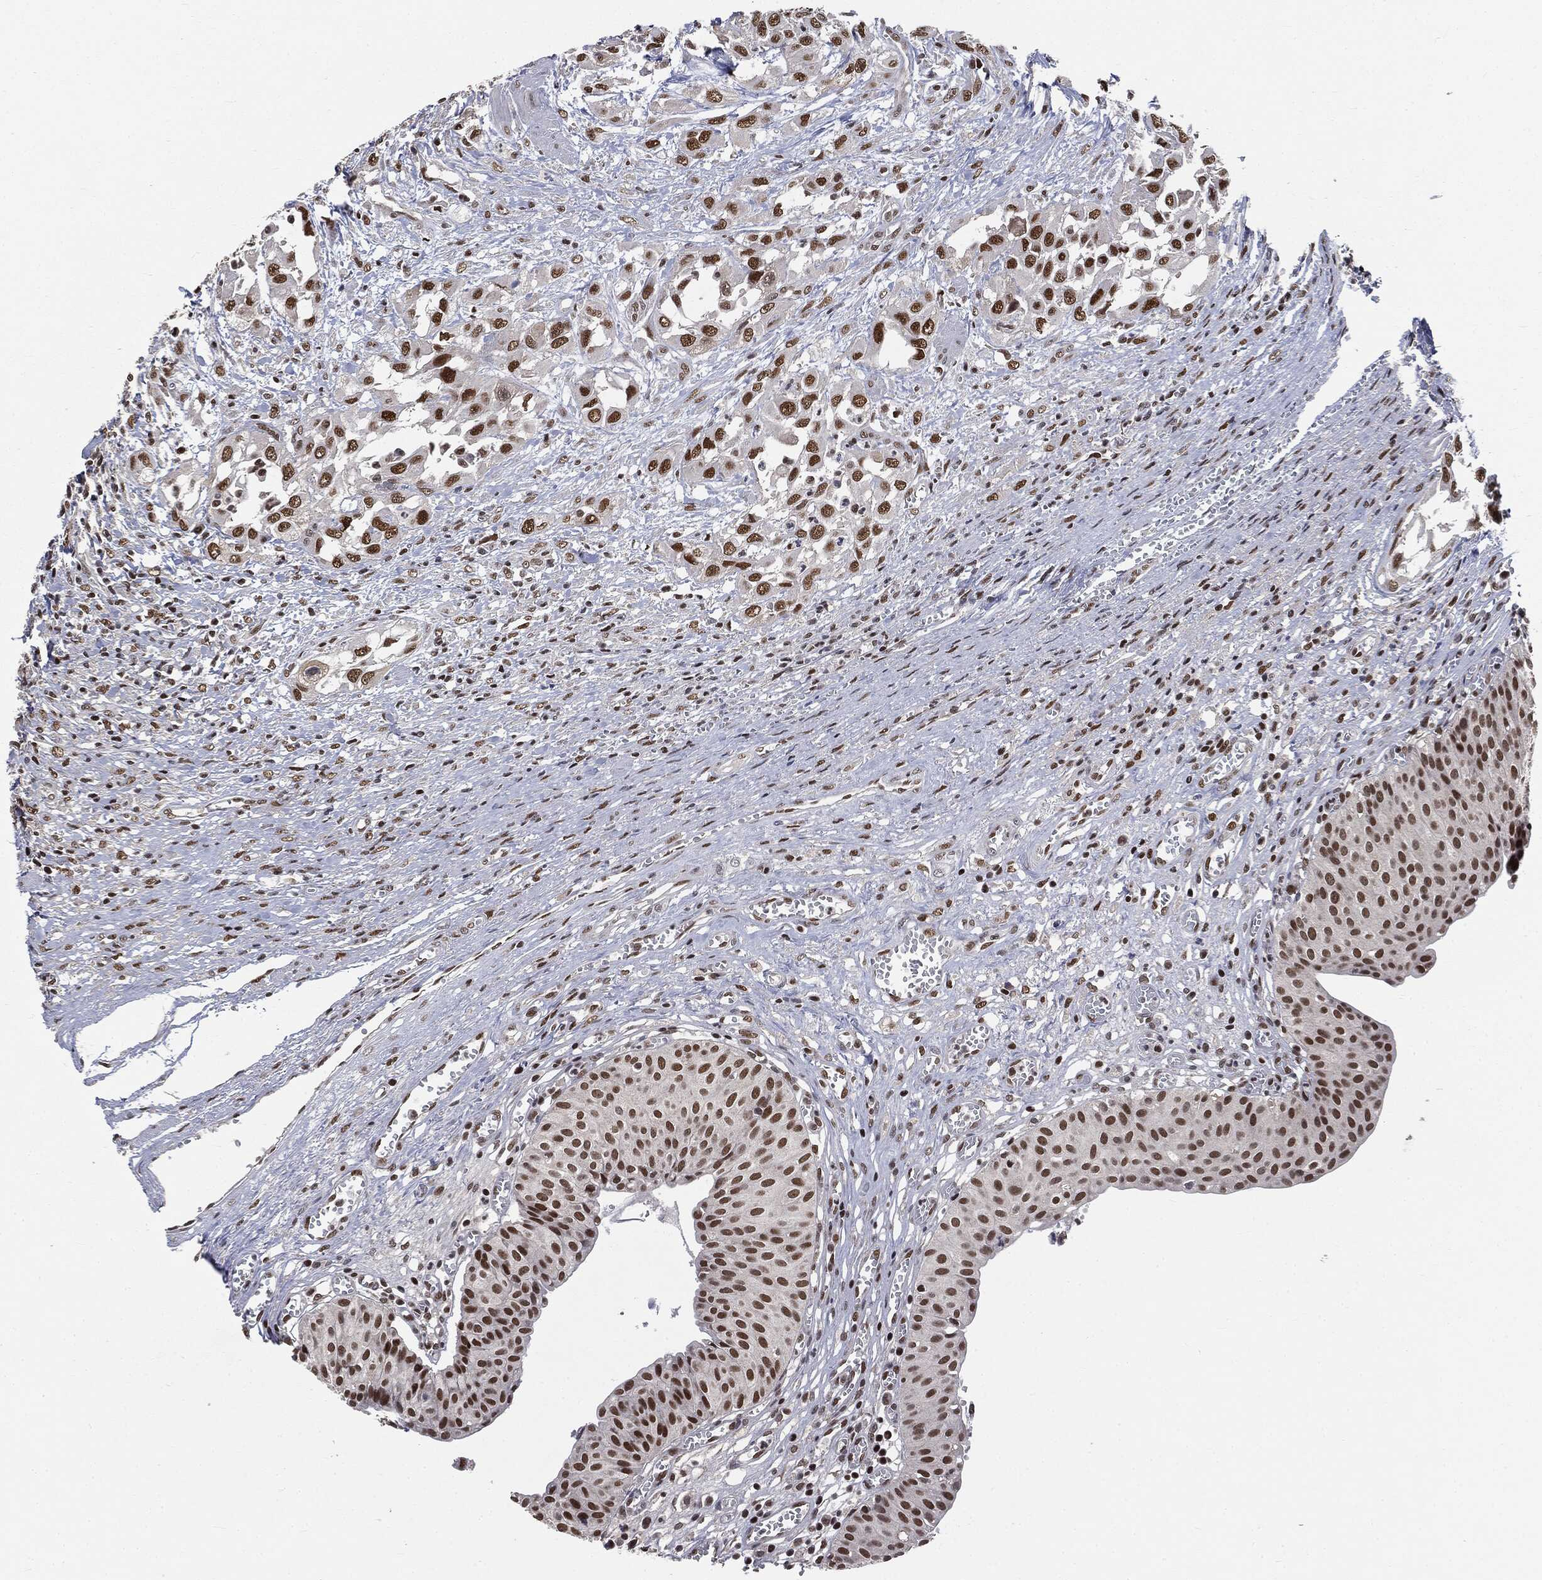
{"staining": {"intensity": "strong", "quantity": ">75%", "location": "nuclear"}, "tissue": "urinary bladder", "cell_type": "Urothelial cells", "image_type": "normal", "snomed": [{"axis": "morphology", "description": "Normal tissue, NOS"}, {"axis": "morphology", "description": "Urothelial carcinoma, NOS"}, {"axis": "morphology", "description": "Urothelial carcinoma, High grade"}, {"axis": "topography", "description": "Urinary bladder"}], "caption": "Urinary bladder stained with DAB immunohistochemistry (IHC) displays high levels of strong nuclear expression in approximately >75% of urothelial cells. (Brightfield microscopy of DAB IHC at high magnification).", "gene": "DPH2", "patient": {"sex": "male", "age": 57}}